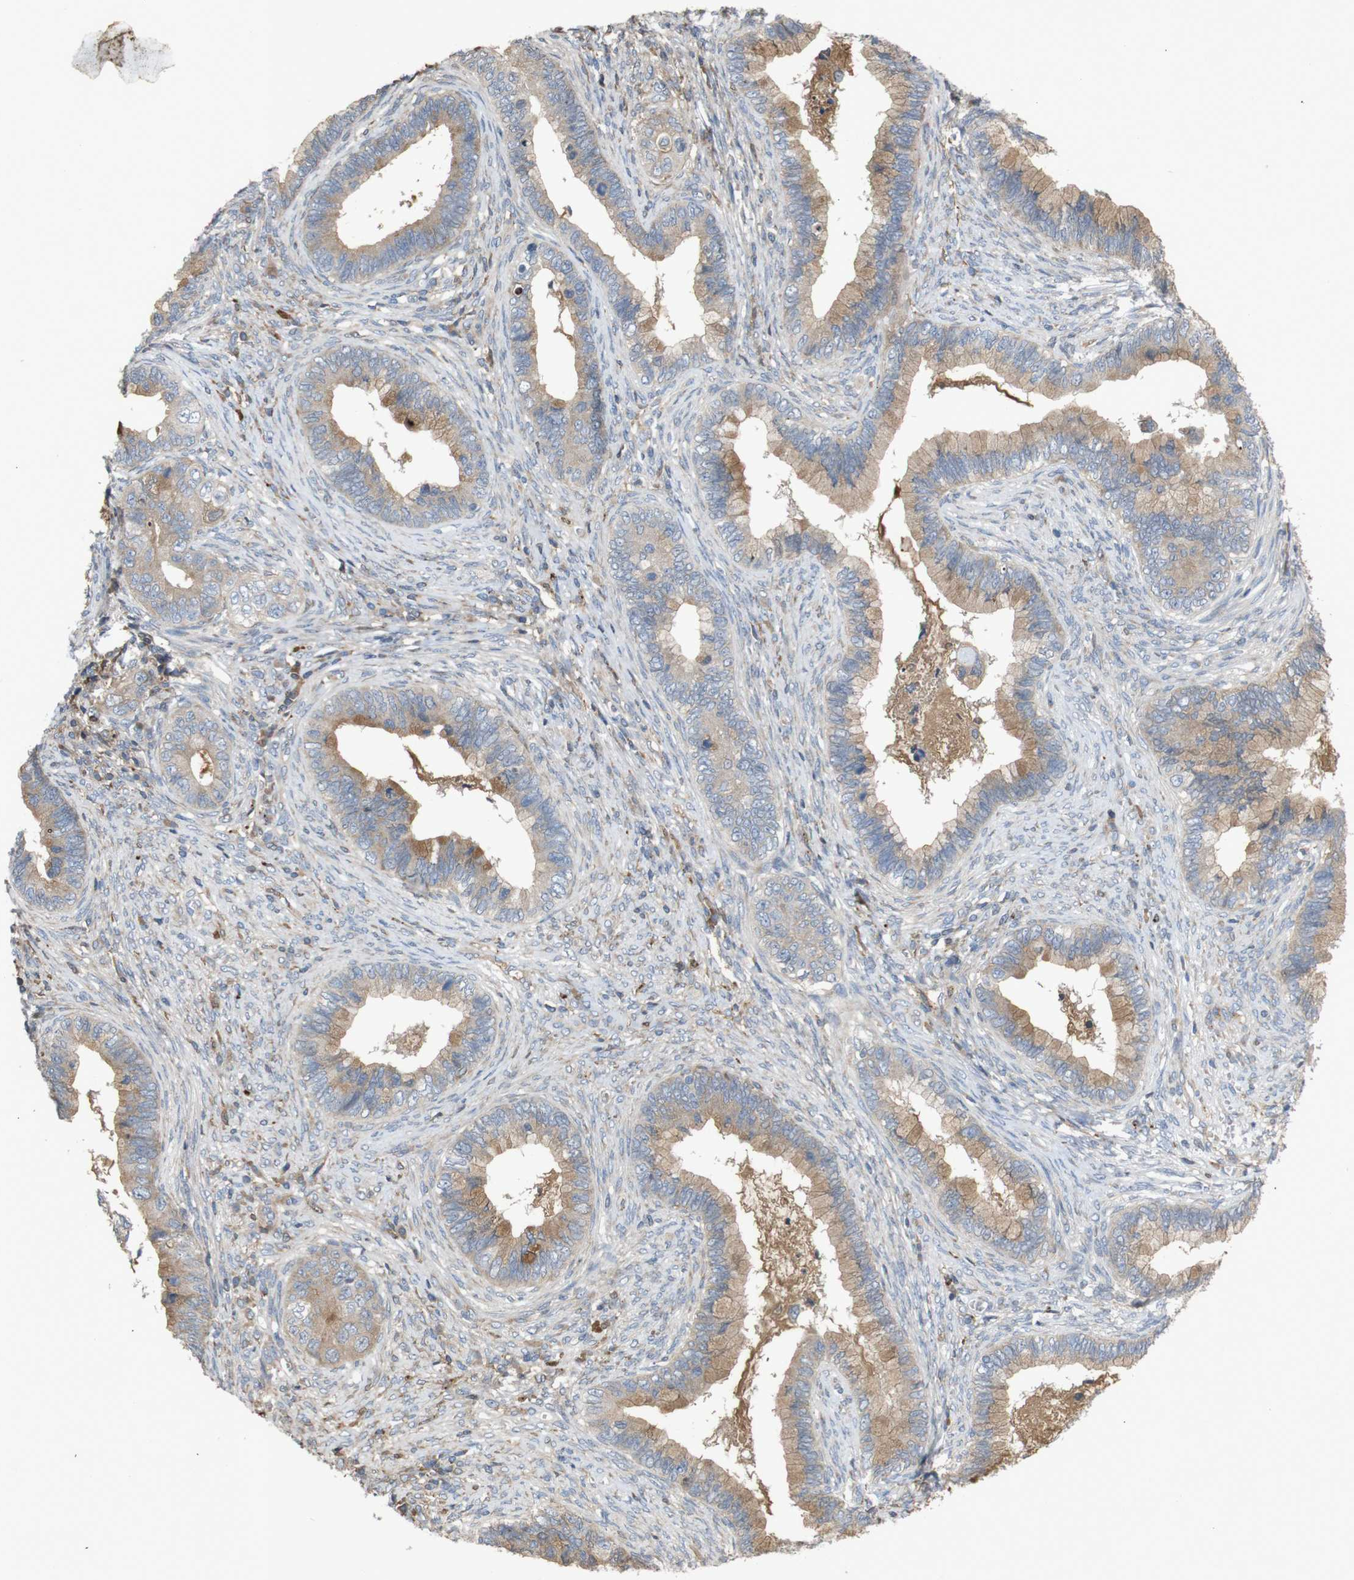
{"staining": {"intensity": "weak", "quantity": ">75%", "location": "cytoplasmic/membranous"}, "tissue": "cervical cancer", "cell_type": "Tumor cells", "image_type": "cancer", "snomed": [{"axis": "morphology", "description": "Adenocarcinoma, NOS"}, {"axis": "topography", "description": "Cervix"}], "caption": "About >75% of tumor cells in cervical cancer demonstrate weak cytoplasmic/membranous protein positivity as visualized by brown immunohistochemical staining.", "gene": "PTPN1", "patient": {"sex": "female", "age": 44}}